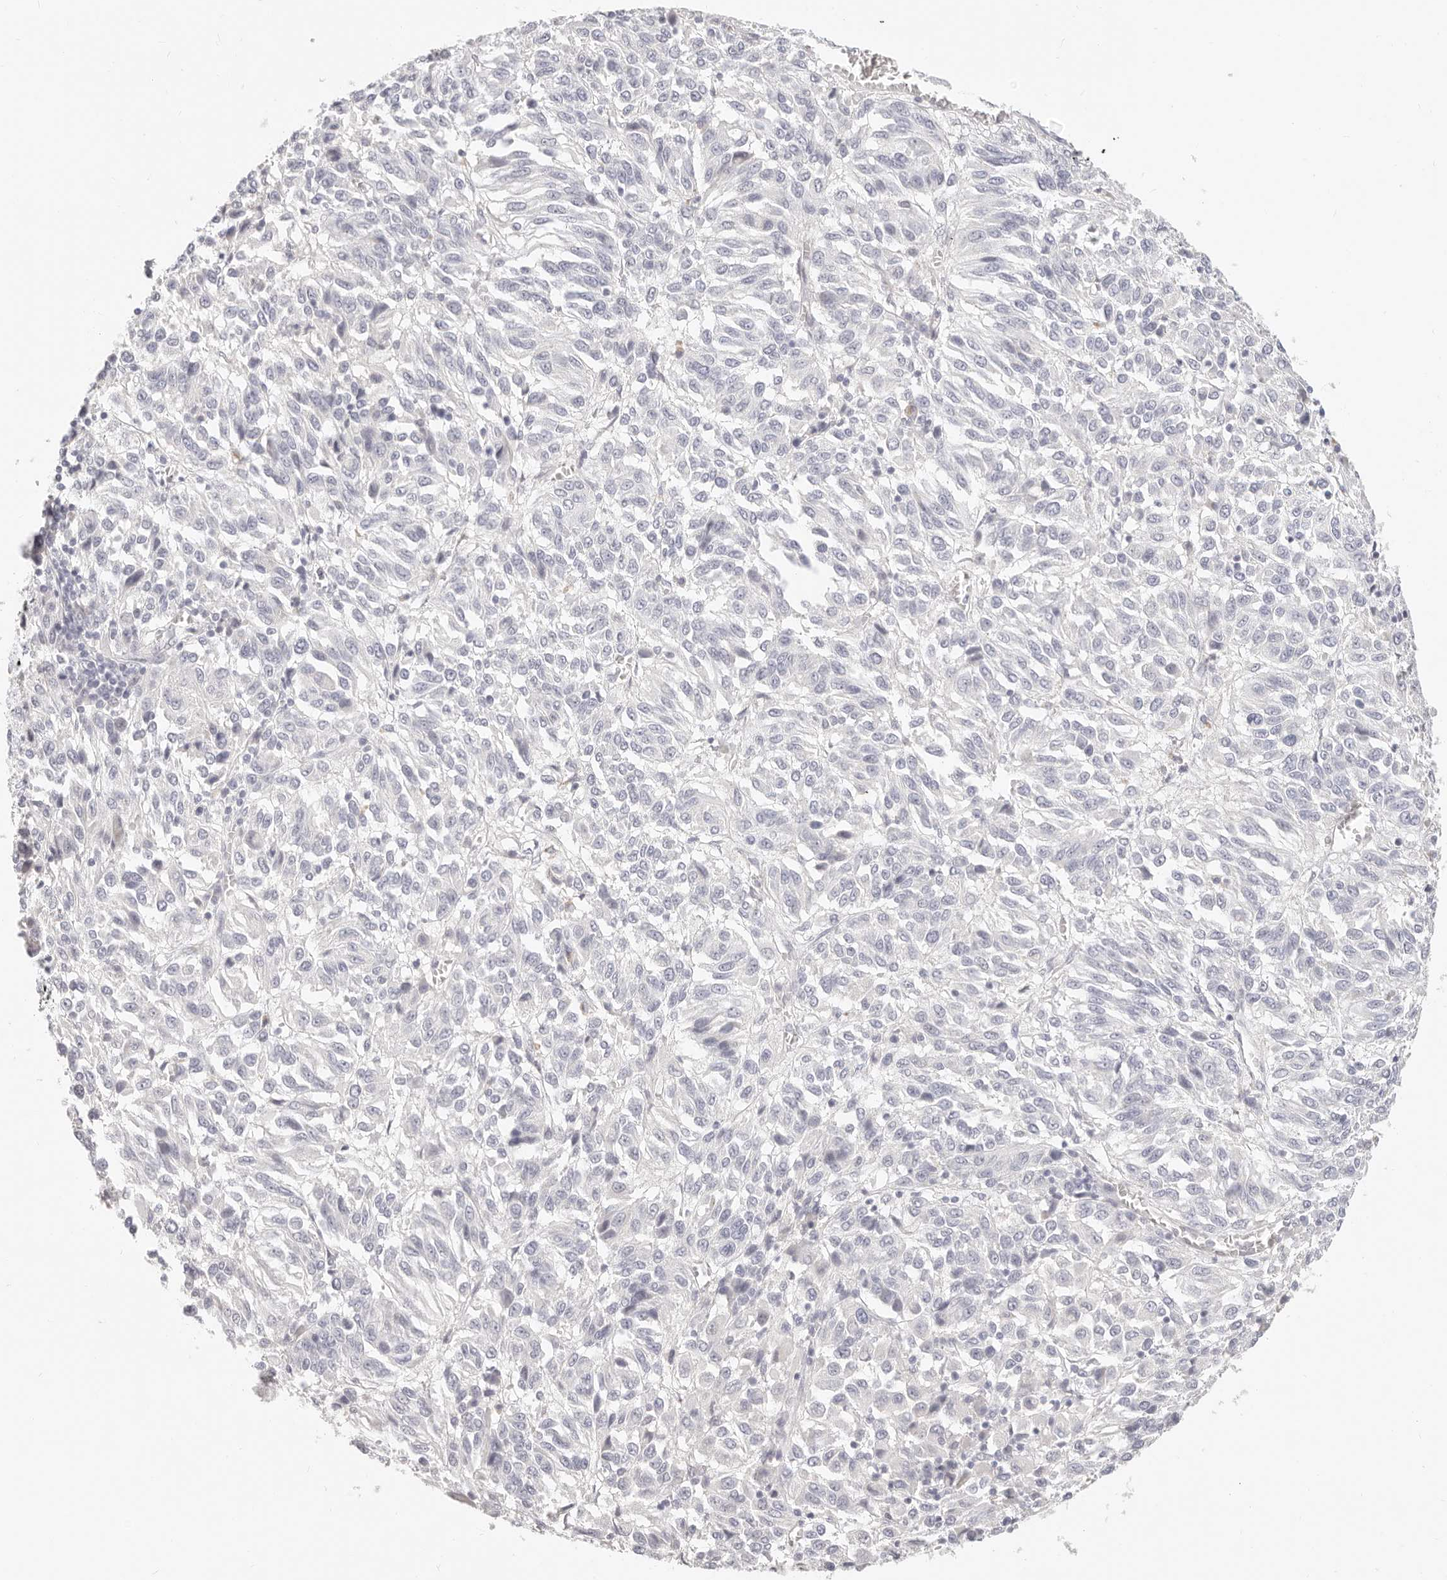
{"staining": {"intensity": "negative", "quantity": "none", "location": "none"}, "tissue": "melanoma", "cell_type": "Tumor cells", "image_type": "cancer", "snomed": [{"axis": "morphology", "description": "Malignant melanoma, Metastatic site"}, {"axis": "topography", "description": "Lung"}], "caption": "DAB immunohistochemical staining of melanoma displays no significant positivity in tumor cells.", "gene": "ASCL1", "patient": {"sex": "male", "age": 64}}